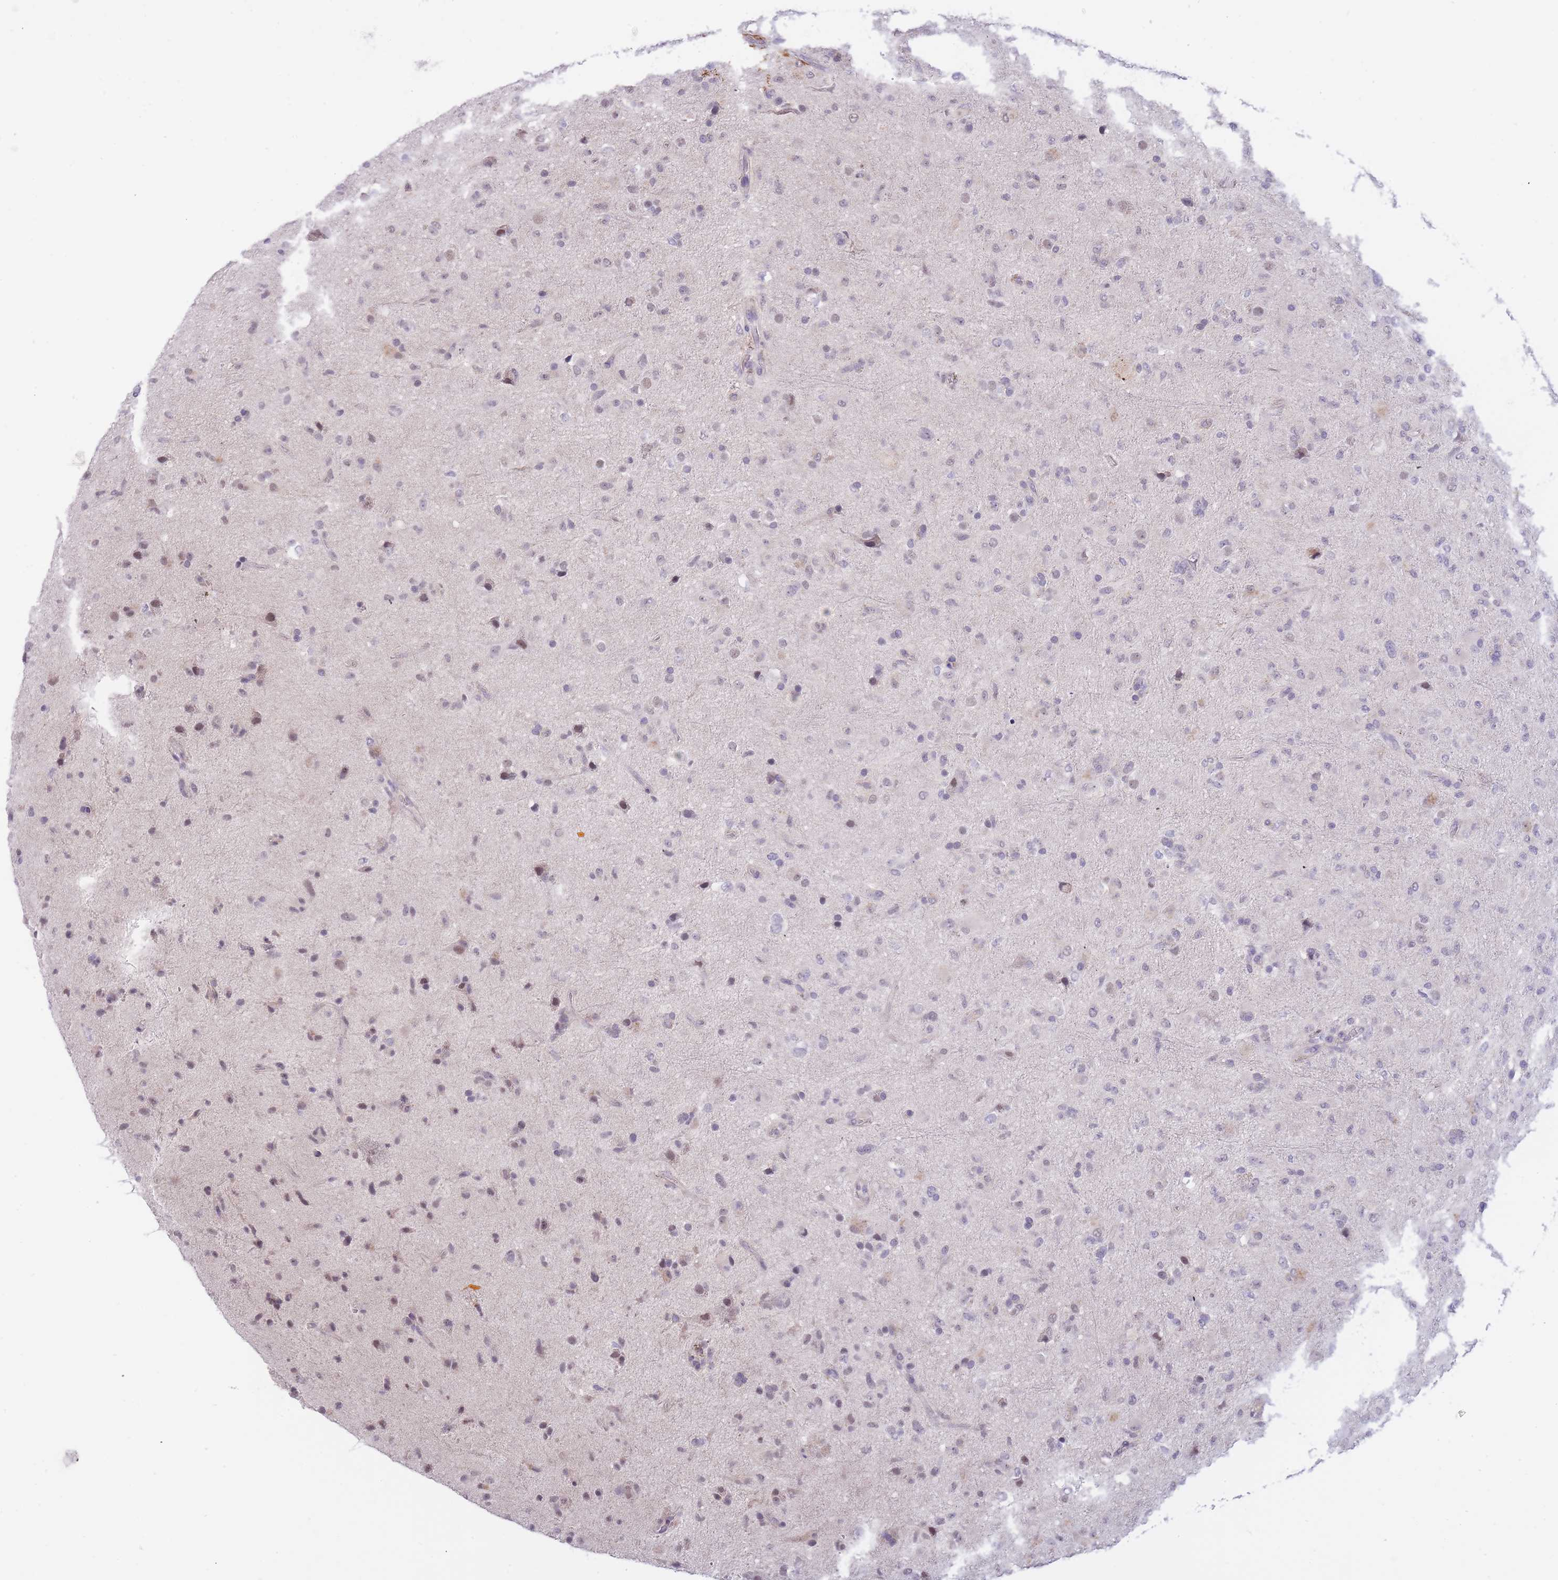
{"staining": {"intensity": "weak", "quantity": "25%-75%", "location": "nuclear"}, "tissue": "glioma", "cell_type": "Tumor cells", "image_type": "cancer", "snomed": [{"axis": "morphology", "description": "Glioma, malignant, Low grade"}, {"axis": "topography", "description": "Brain"}], "caption": "High-magnification brightfield microscopy of malignant glioma (low-grade) stained with DAB (brown) and counterstained with hematoxylin (blue). tumor cells exhibit weak nuclear positivity is present in approximately25%-75% of cells.", "gene": "GOLGA6L25", "patient": {"sex": "male", "age": 65}}